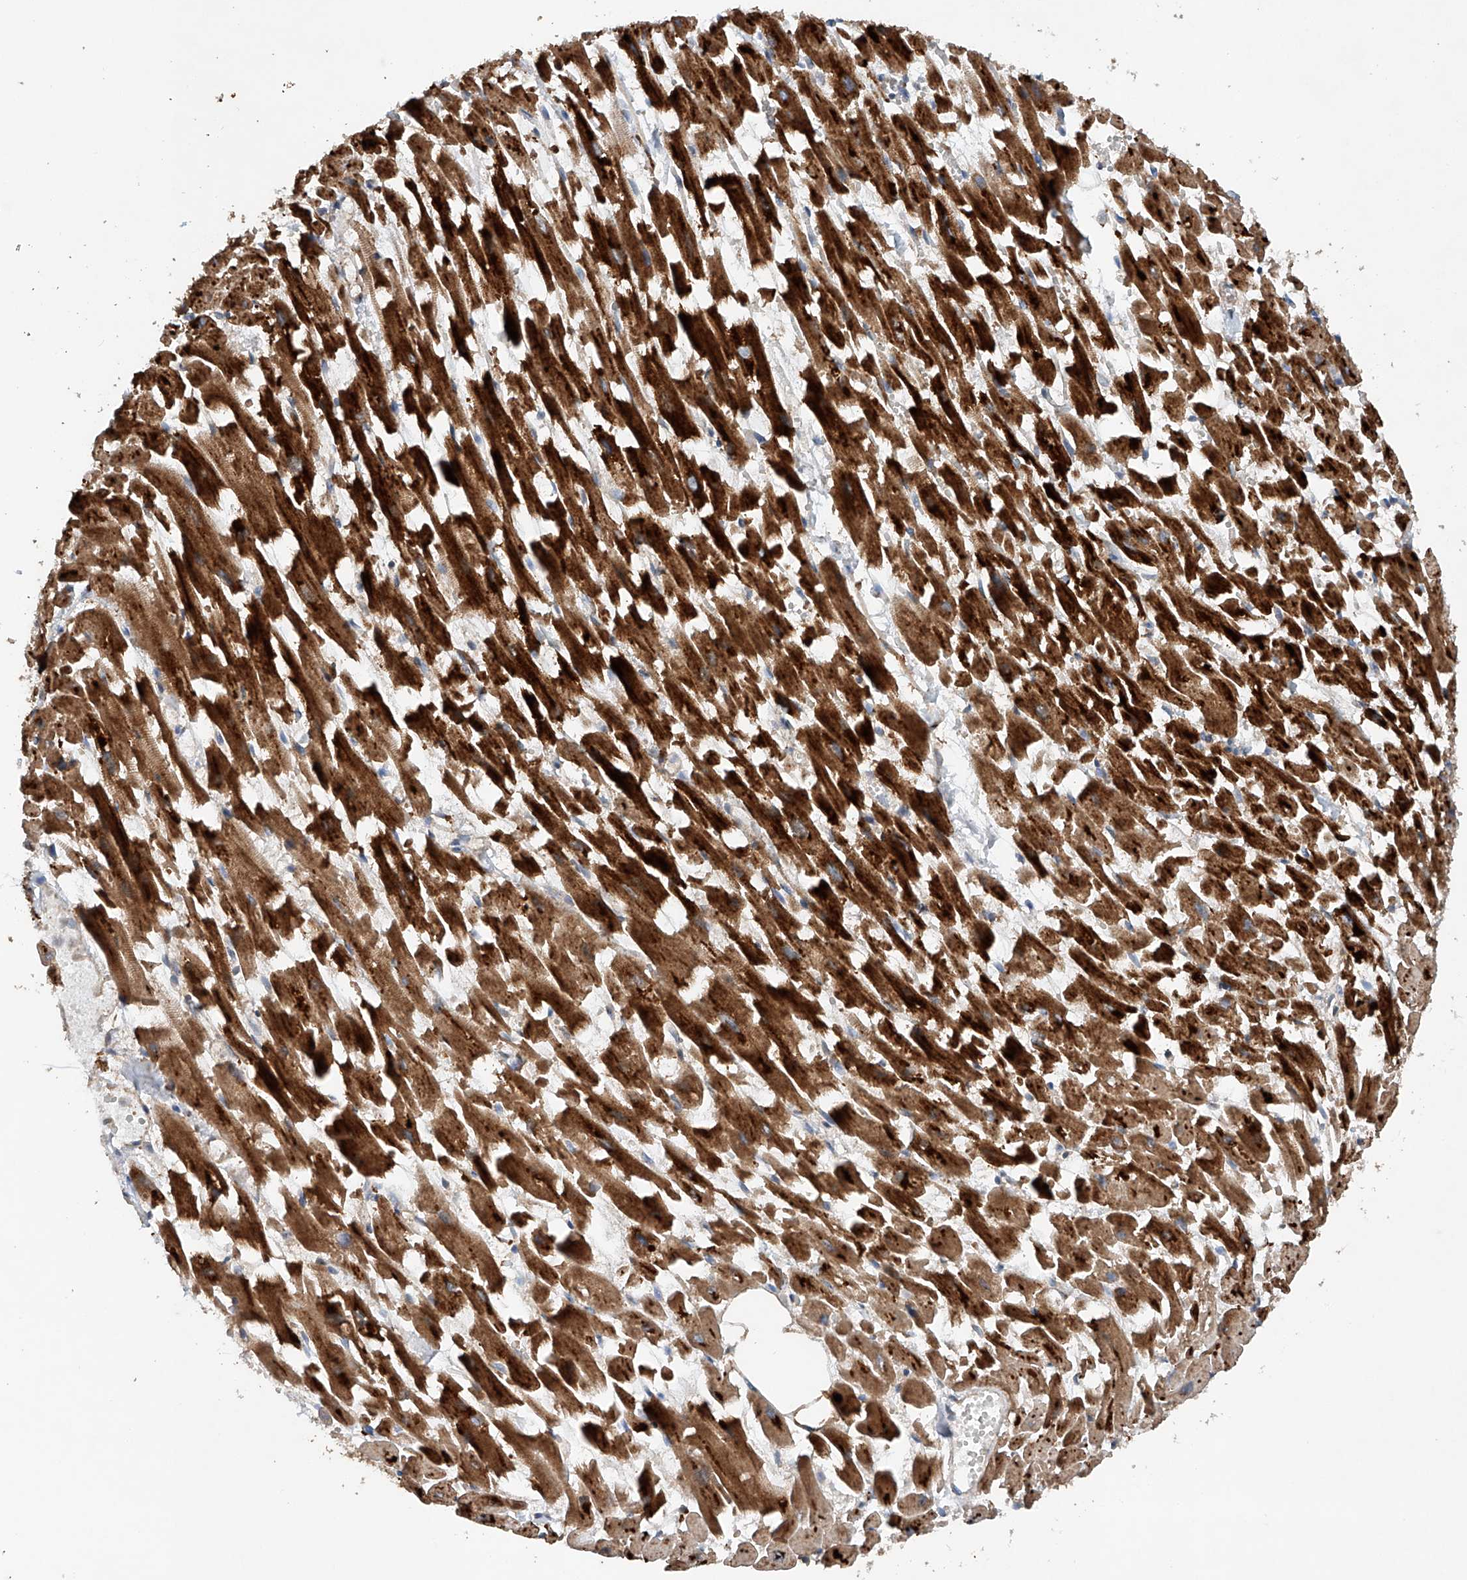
{"staining": {"intensity": "strong", "quantity": ">75%", "location": "cytoplasmic/membranous"}, "tissue": "heart muscle", "cell_type": "Cardiomyocytes", "image_type": "normal", "snomed": [{"axis": "morphology", "description": "Normal tissue, NOS"}, {"axis": "topography", "description": "Heart"}], "caption": "Unremarkable heart muscle was stained to show a protein in brown. There is high levels of strong cytoplasmic/membranous positivity in approximately >75% of cardiomyocytes. The staining was performed using DAB (3,3'-diaminobenzidine) to visualize the protein expression in brown, while the nuclei were stained in blue with hematoxylin (Magnification: 20x).", "gene": "CEP85L", "patient": {"sex": "female", "age": 64}}